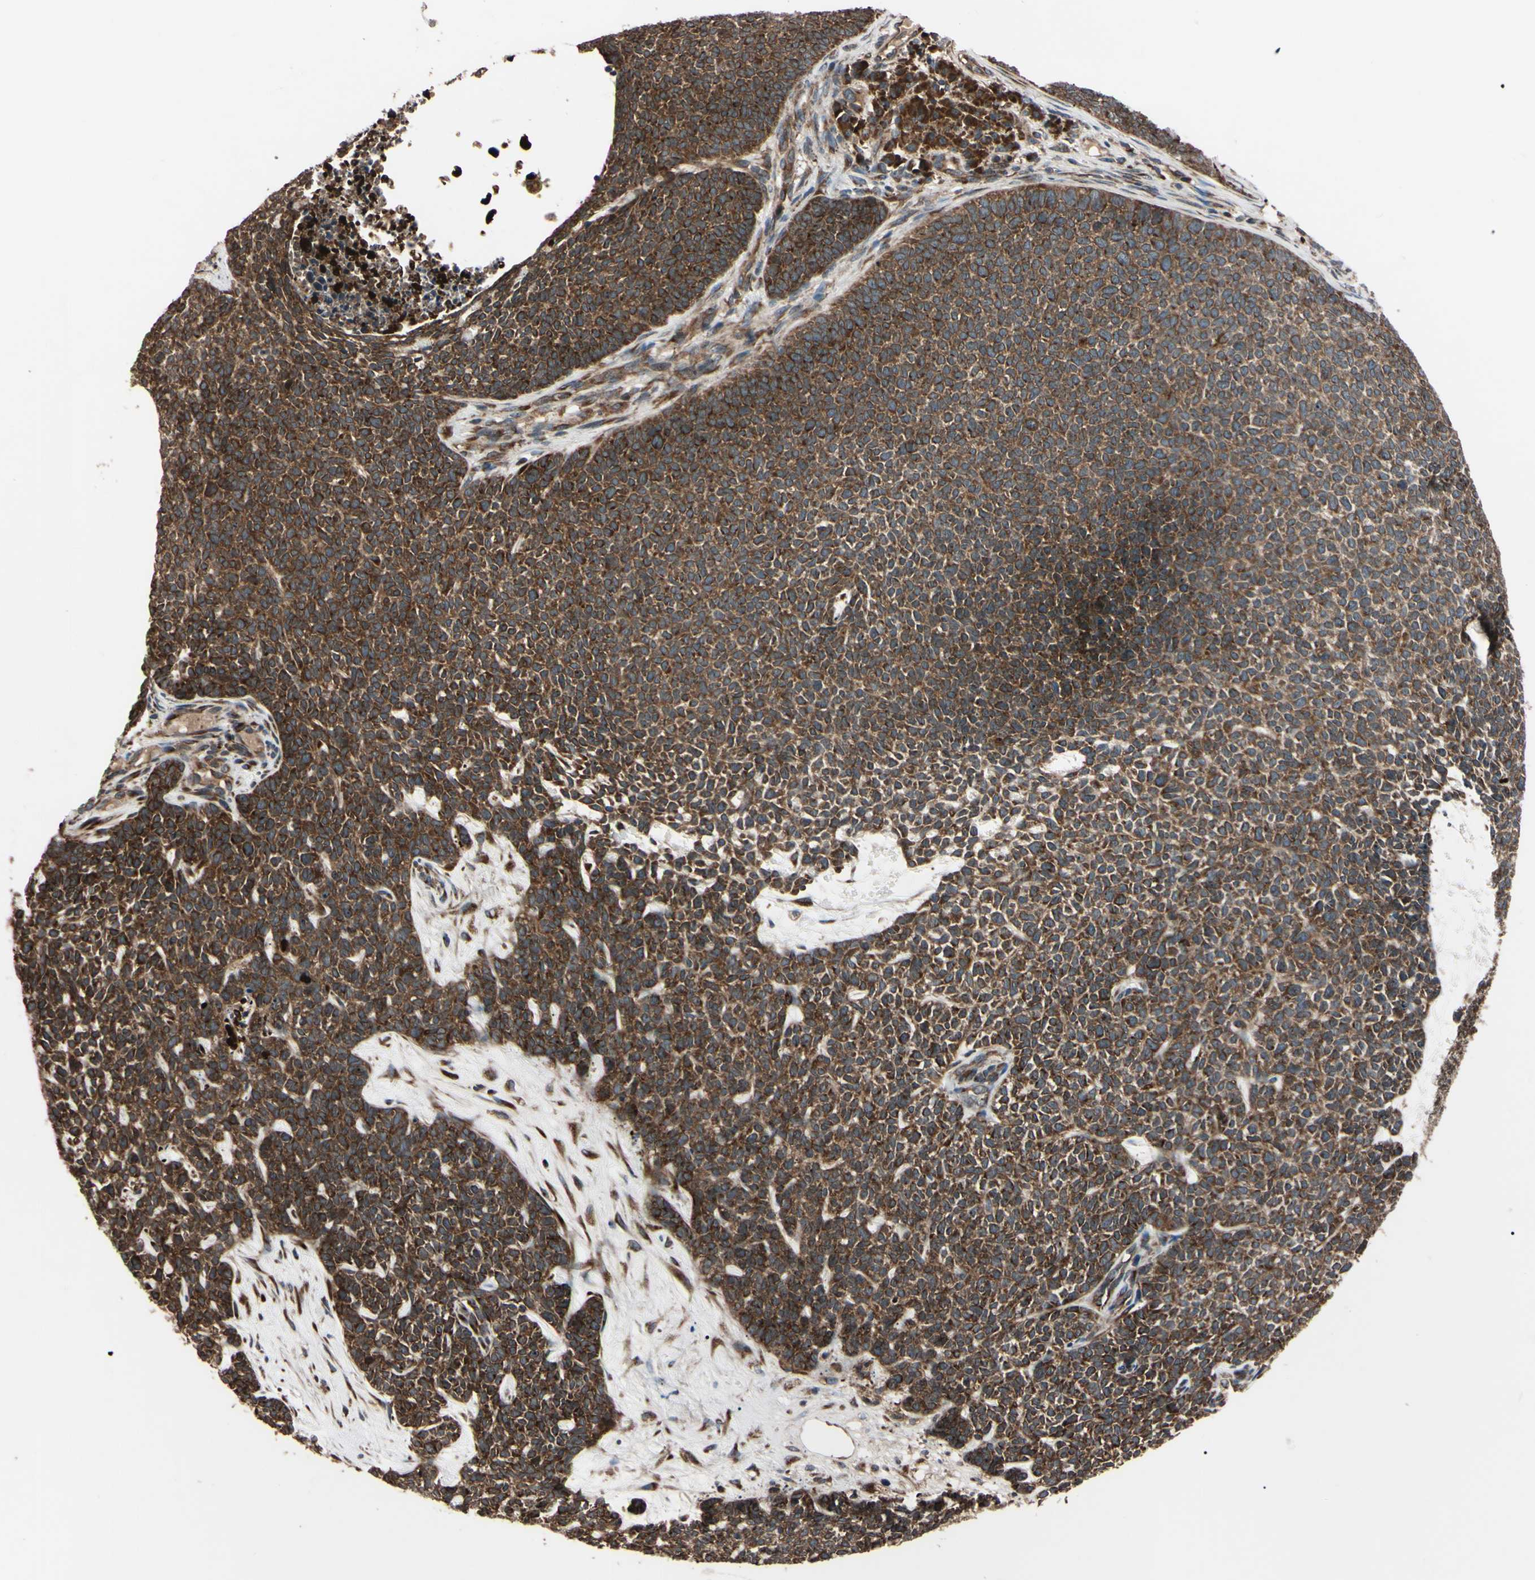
{"staining": {"intensity": "strong", "quantity": ">75%", "location": "cytoplasmic/membranous"}, "tissue": "skin cancer", "cell_type": "Tumor cells", "image_type": "cancer", "snomed": [{"axis": "morphology", "description": "Basal cell carcinoma"}, {"axis": "topography", "description": "Skin"}], "caption": "This image shows IHC staining of skin basal cell carcinoma, with high strong cytoplasmic/membranous positivity in about >75% of tumor cells.", "gene": "GUCY1B1", "patient": {"sex": "female", "age": 84}}